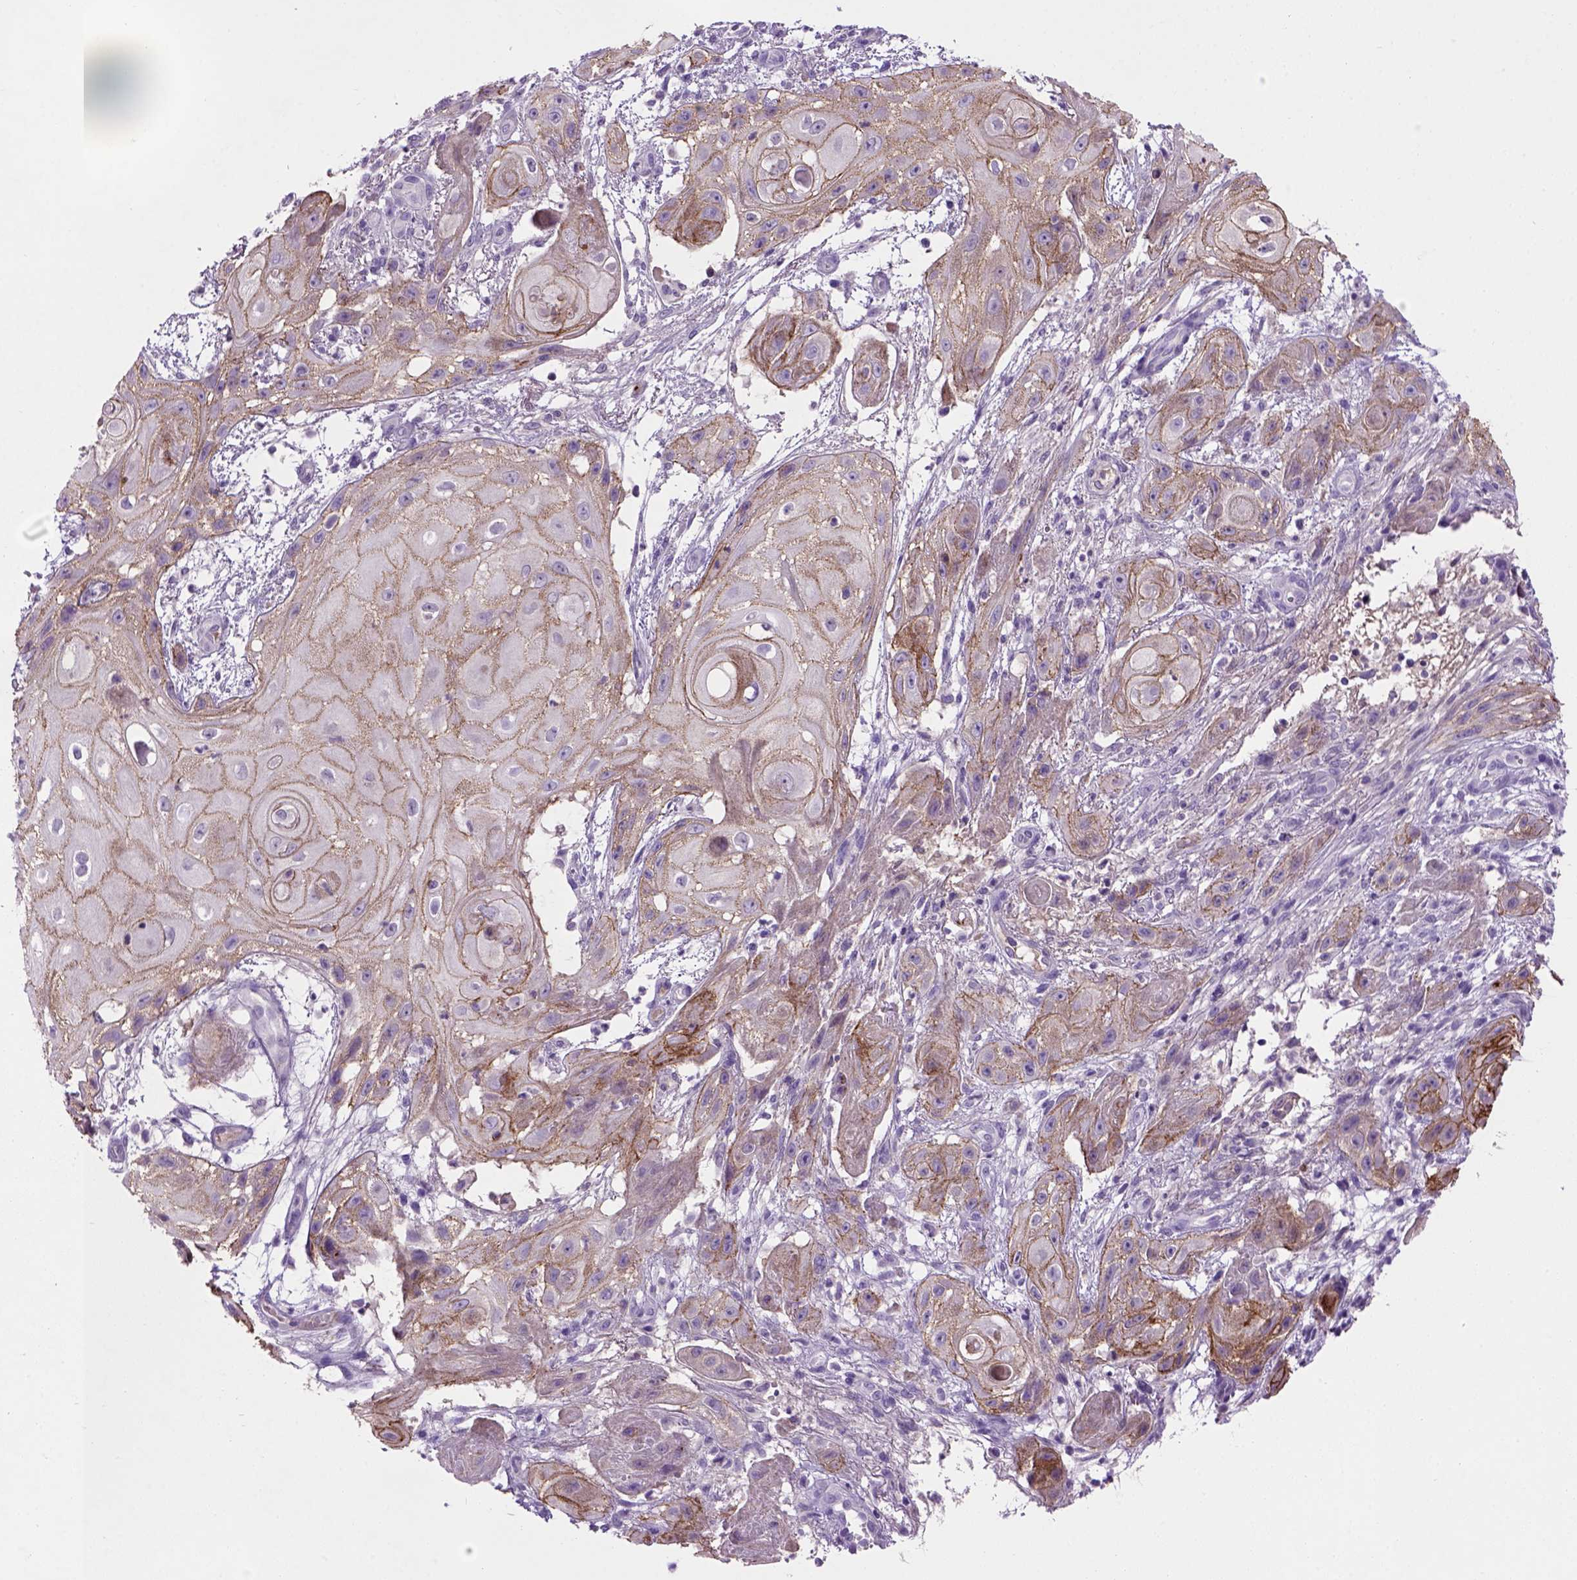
{"staining": {"intensity": "moderate", "quantity": "25%-75%", "location": "cytoplasmic/membranous"}, "tissue": "skin cancer", "cell_type": "Tumor cells", "image_type": "cancer", "snomed": [{"axis": "morphology", "description": "Squamous cell carcinoma, NOS"}, {"axis": "topography", "description": "Skin"}], "caption": "Brown immunohistochemical staining in skin cancer (squamous cell carcinoma) reveals moderate cytoplasmic/membranous expression in about 25%-75% of tumor cells.", "gene": "CDH1", "patient": {"sex": "male", "age": 62}}